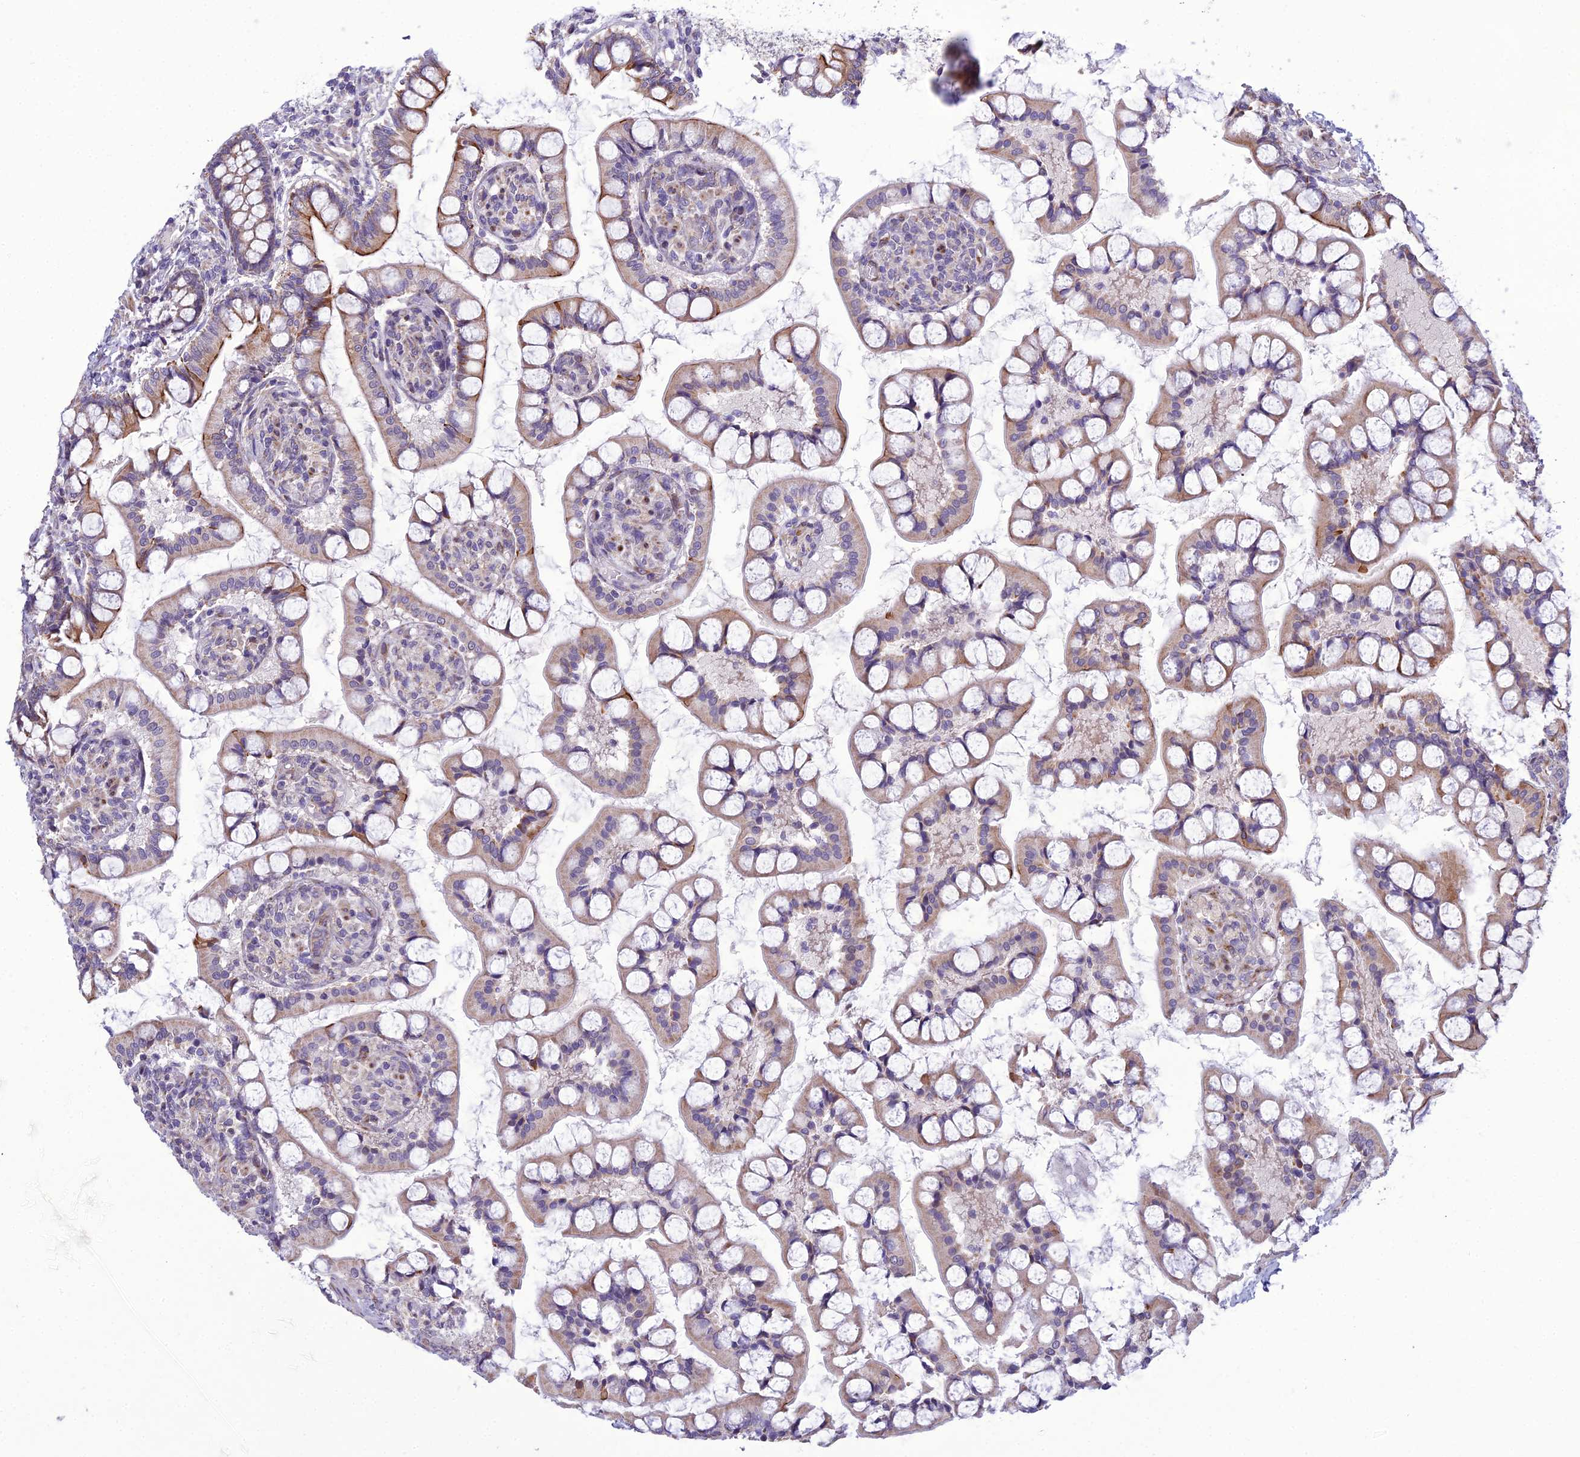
{"staining": {"intensity": "moderate", "quantity": "25%-75%", "location": "cytoplasmic/membranous"}, "tissue": "small intestine", "cell_type": "Glandular cells", "image_type": "normal", "snomed": [{"axis": "morphology", "description": "Normal tissue, NOS"}, {"axis": "topography", "description": "Small intestine"}], "caption": "A brown stain shows moderate cytoplasmic/membranous expression of a protein in glandular cells of normal human small intestine.", "gene": "NODAL", "patient": {"sex": "male", "age": 52}}